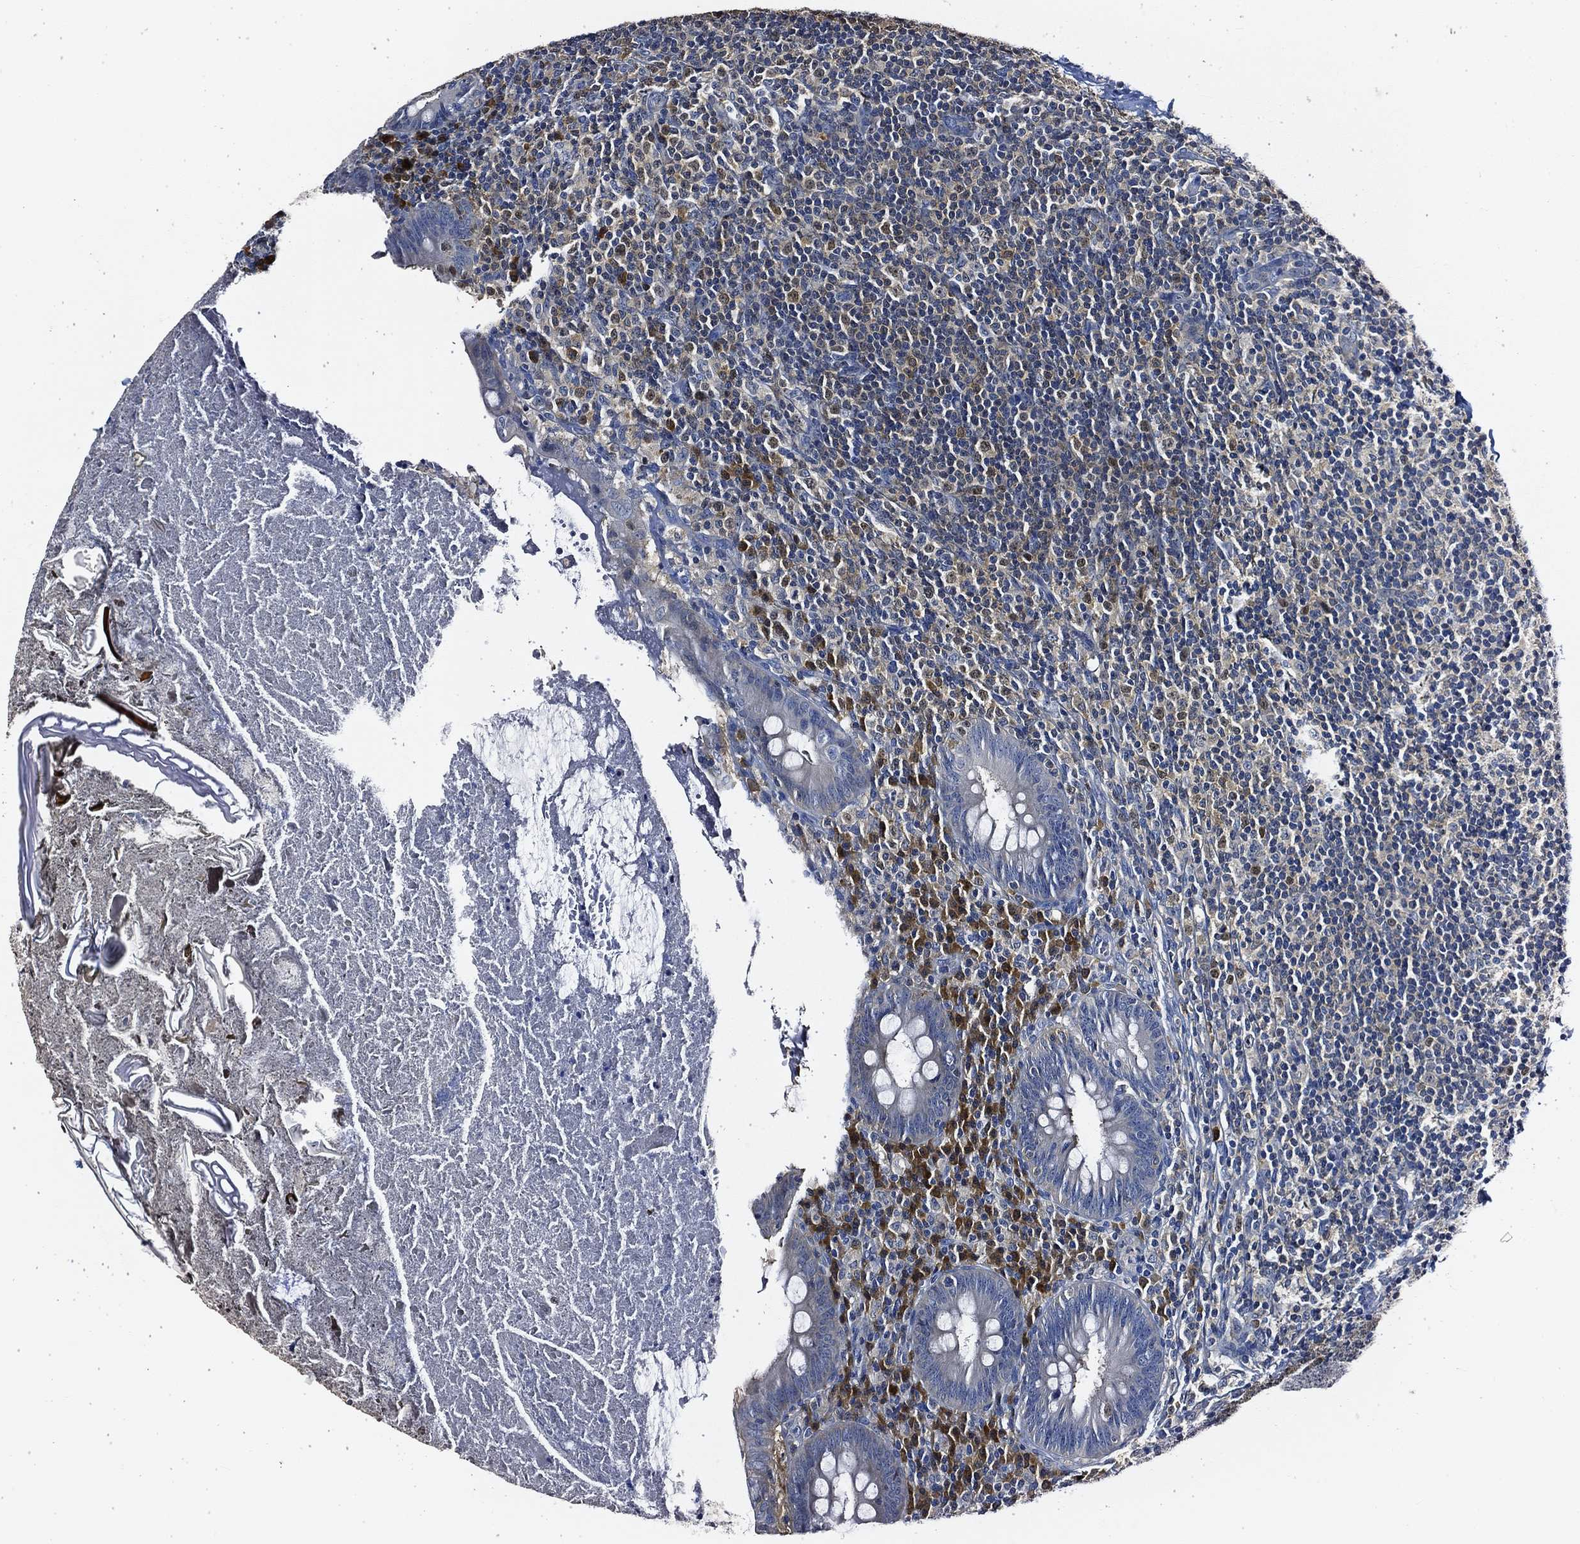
{"staining": {"intensity": "negative", "quantity": "none", "location": "none"}, "tissue": "appendix", "cell_type": "Glandular cells", "image_type": "normal", "snomed": [{"axis": "morphology", "description": "Normal tissue, NOS"}, {"axis": "topography", "description": "Appendix"}], "caption": "High power microscopy histopathology image of an immunohistochemistry image of normal appendix, revealing no significant positivity in glandular cells. Brightfield microscopy of immunohistochemistry (IHC) stained with DAB (3,3'-diaminobenzidine) (brown) and hematoxylin (blue), captured at high magnification.", "gene": "POU2F2", "patient": {"sex": "male", "age": 47}}